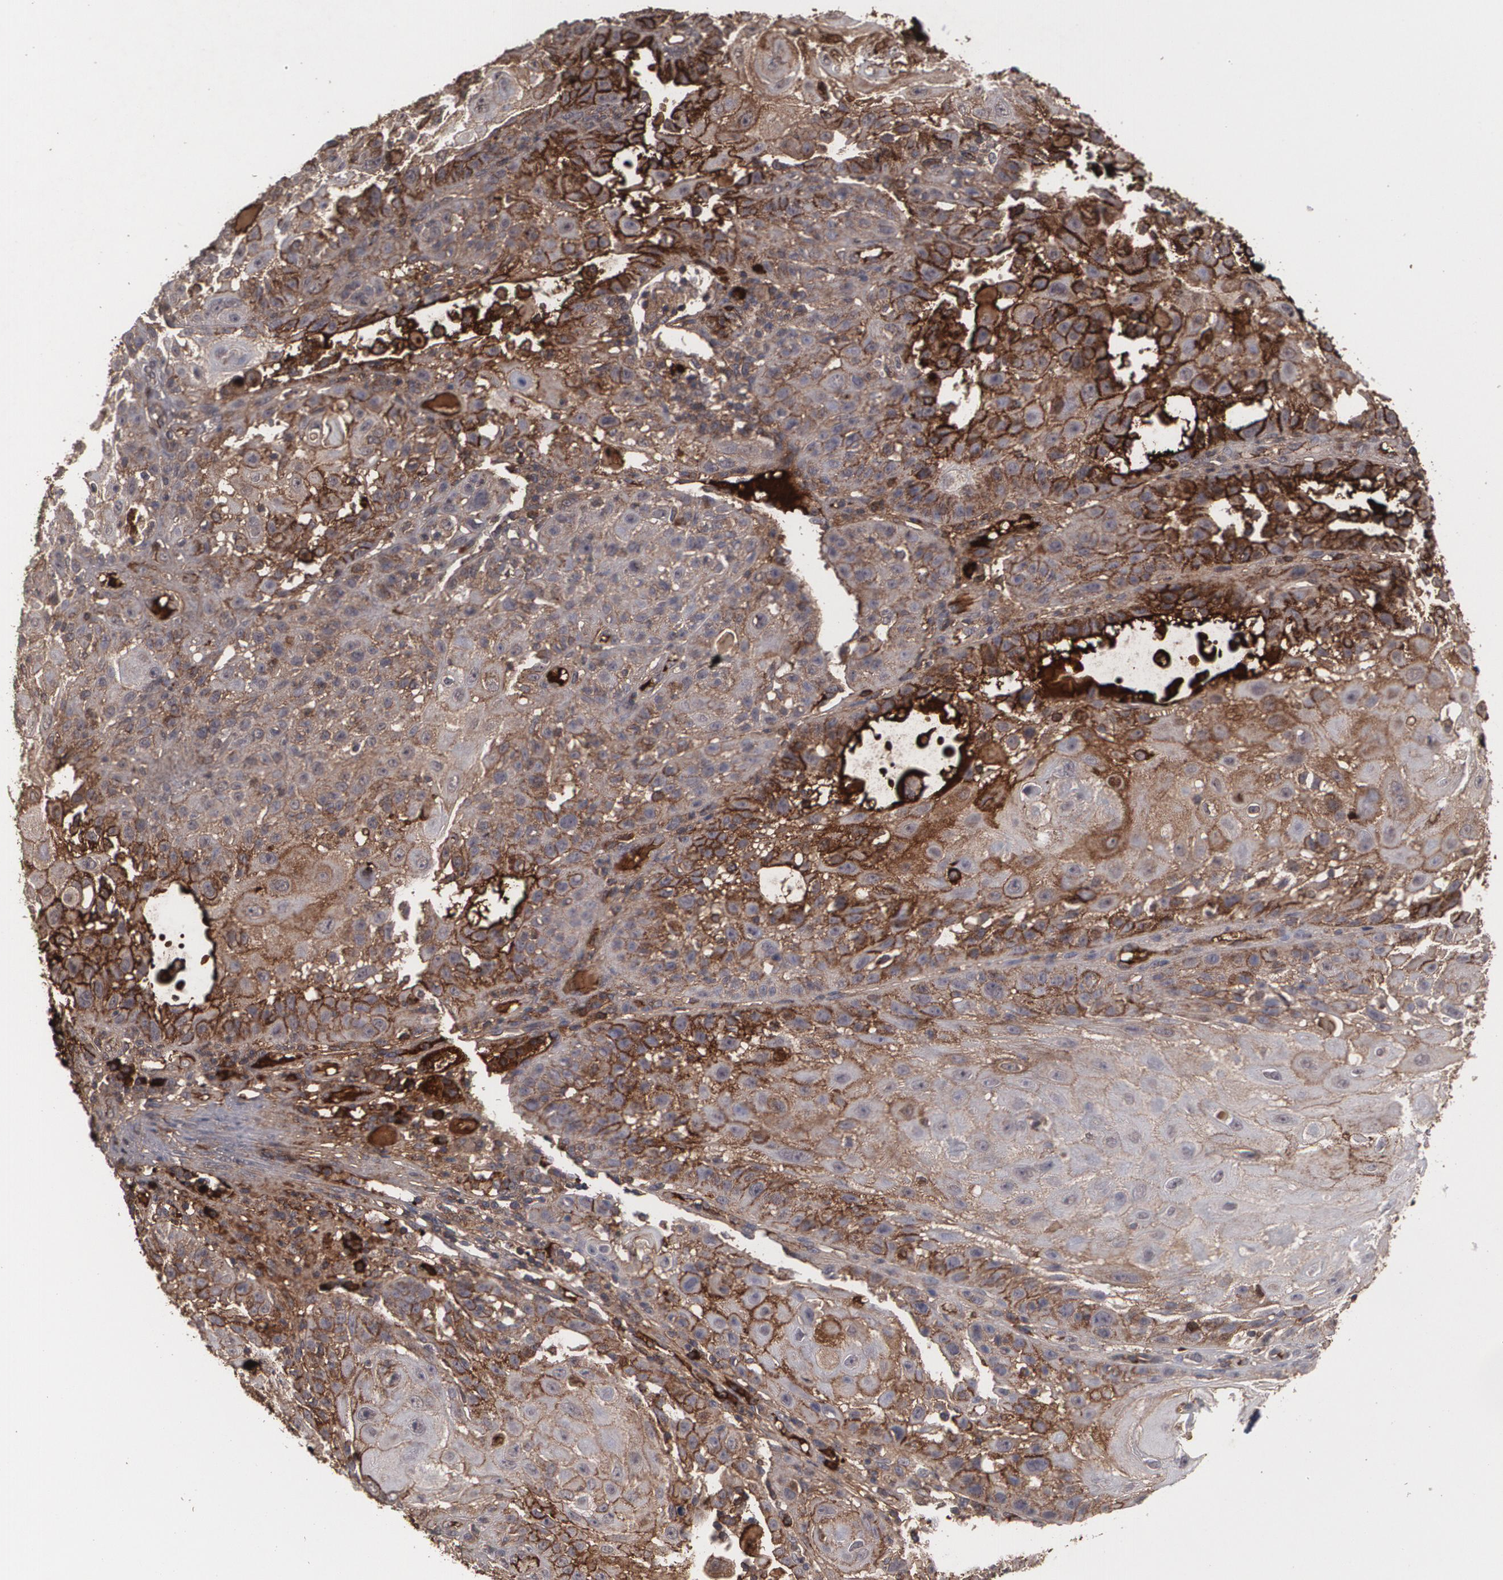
{"staining": {"intensity": "strong", "quantity": ">75%", "location": "cytoplasmic/membranous"}, "tissue": "skin cancer", "cell_type": "Tumor cells", "image_type": "cancer", "snomed": [{"axis": "morphology", "description": "Squamous cell carcinoma, NOS"}, {"axis": "topography", "description": "Skin"}], "caption": "Brown immunohistochemical staining in skin squamous cell carcinoma displays strong cytoplasmic/membranous staining in approximately >75% of tumor cells. (DAB (3,3'-diaminobenzidine) IHC, brown staining for protein, blue staining for nuclei).", "gene": "ARF6", "patient": {"sex": "female", "age": 89}}